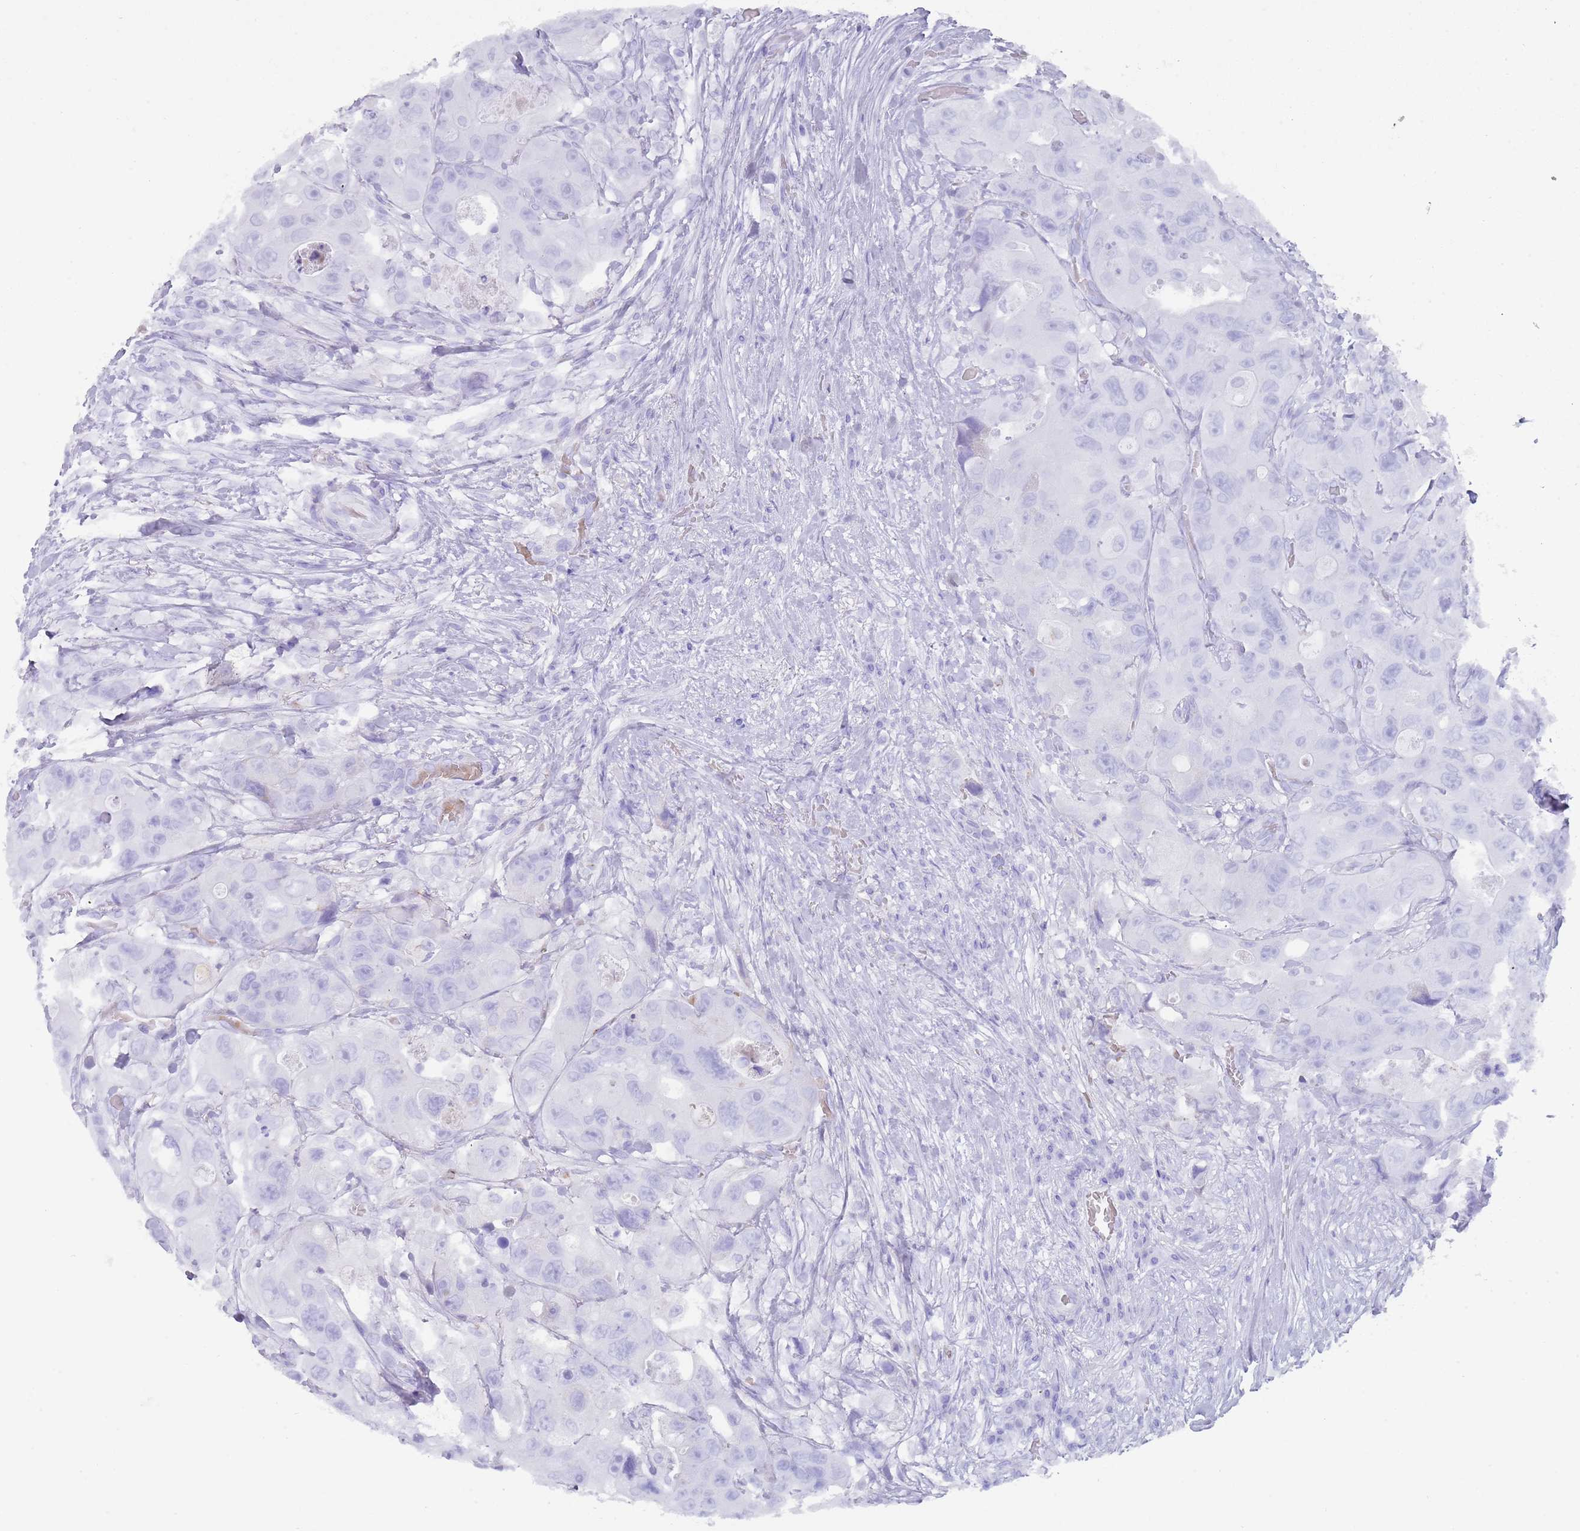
{"staining": {"intensity": "negative", "quantity": "none", "location": "none"}, "tissue": "colorectal cancer", "cell_type": "Tumor cells", "image_type": "cancer", "snomed": [{"axis": "morphology", "description": "Adenocarcinoma, NOS"}, {"axis": "topography", "description": "Colon"}], "caption": "High magnification brightfield microscopy of colorectal cancer stained with DAB (brown) and counterstained with hematoxylin (blue): tumor cells show no significant expression.", "gene": "TMEM251", "patient": {"sex": "female", "age": 46}}